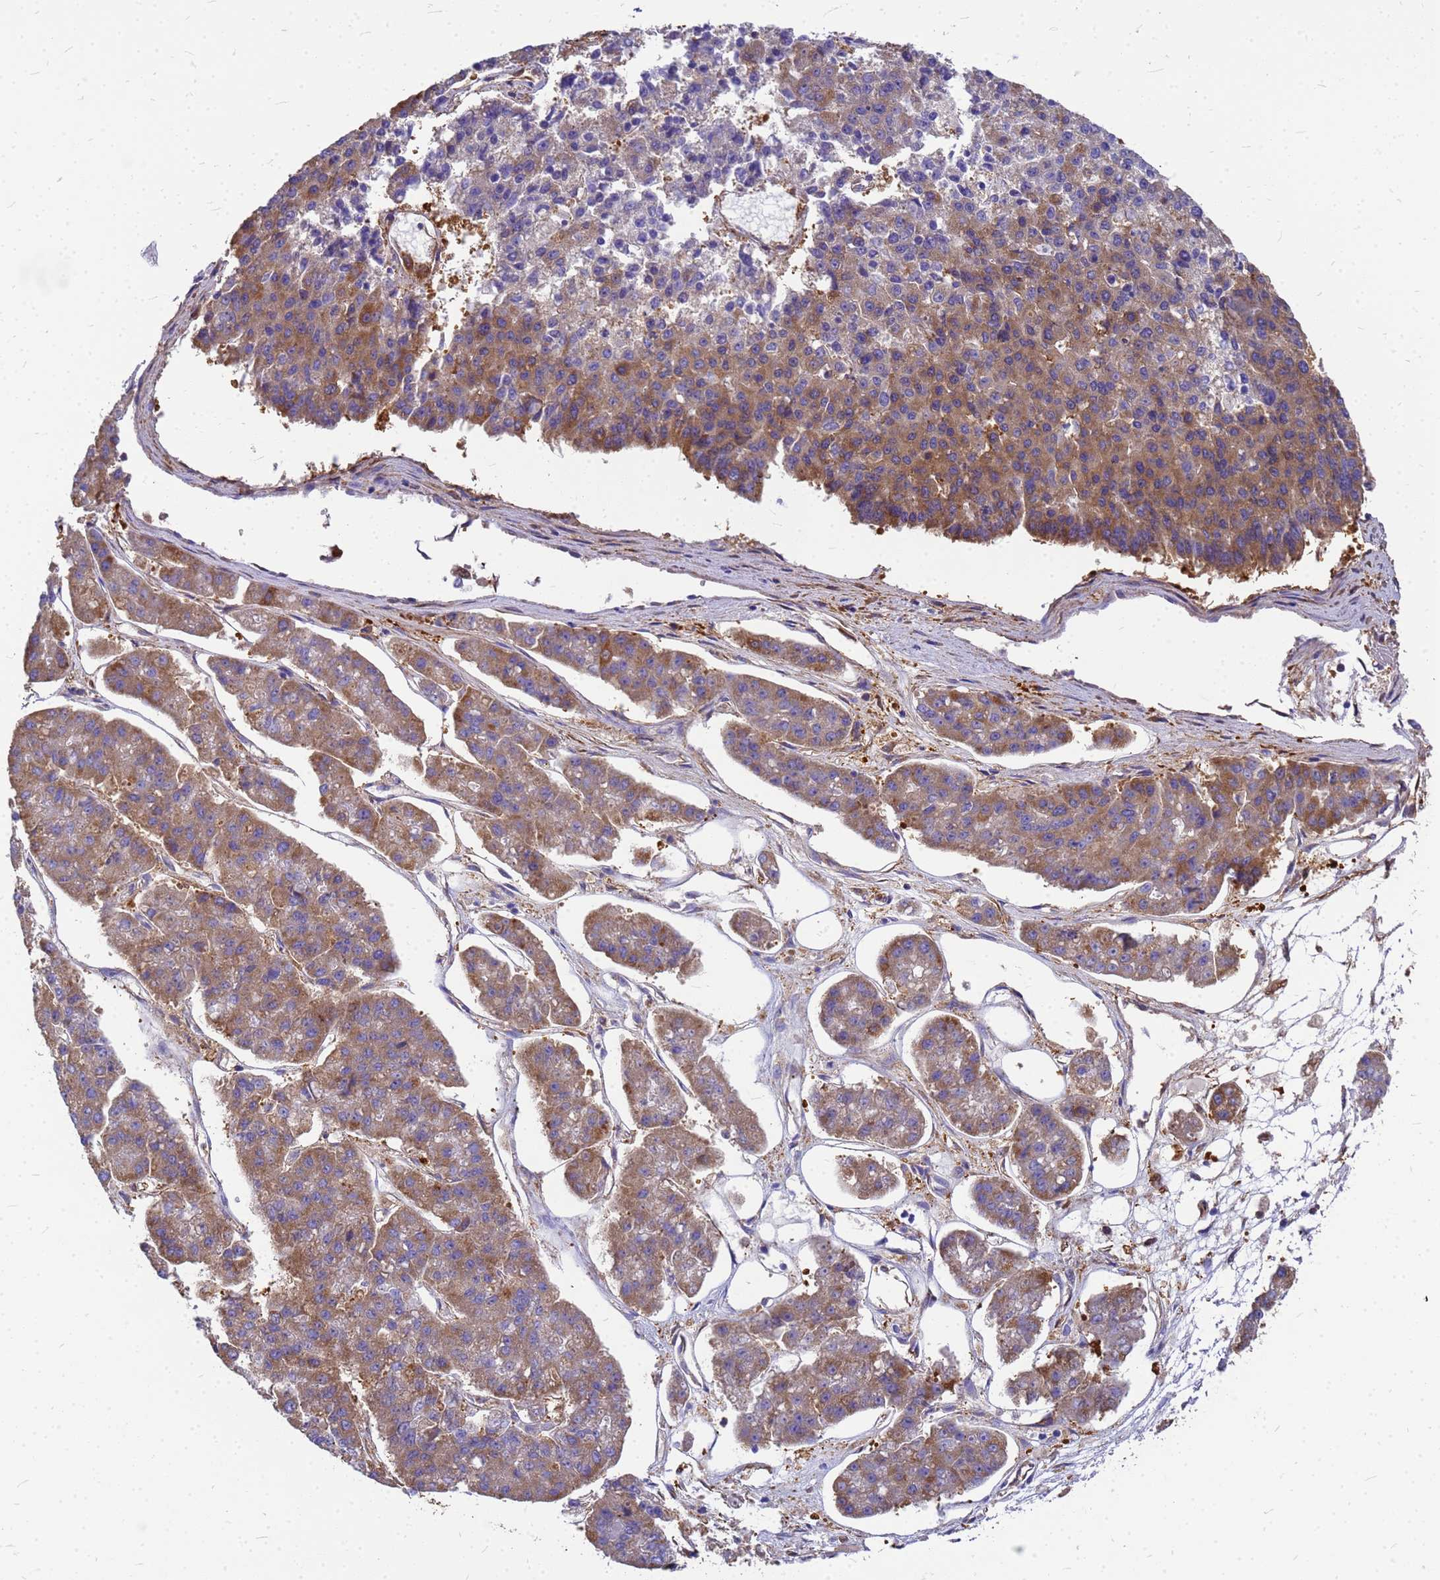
{"staining": {"intensity": "moderate", "quantity": ">75%", "location": "cytoplasmic/membranous"}, "tissue": "pancreatic cancer", "cell_type": "Tumor cells", "image_type": "cancer", "snomed": [{"axis": "morphology", "description": "Adenocarcinoma, NOS"}, {"axis": "topography", "description": "Pancreas"}], "caption": "Moderate cytoplasmic/membranous protein staining is present in about >75% of tumor cells in adenocarcinoma (pancreatic).", "gene": "GID4", "patient": {"sex": "male", "age": 50}}